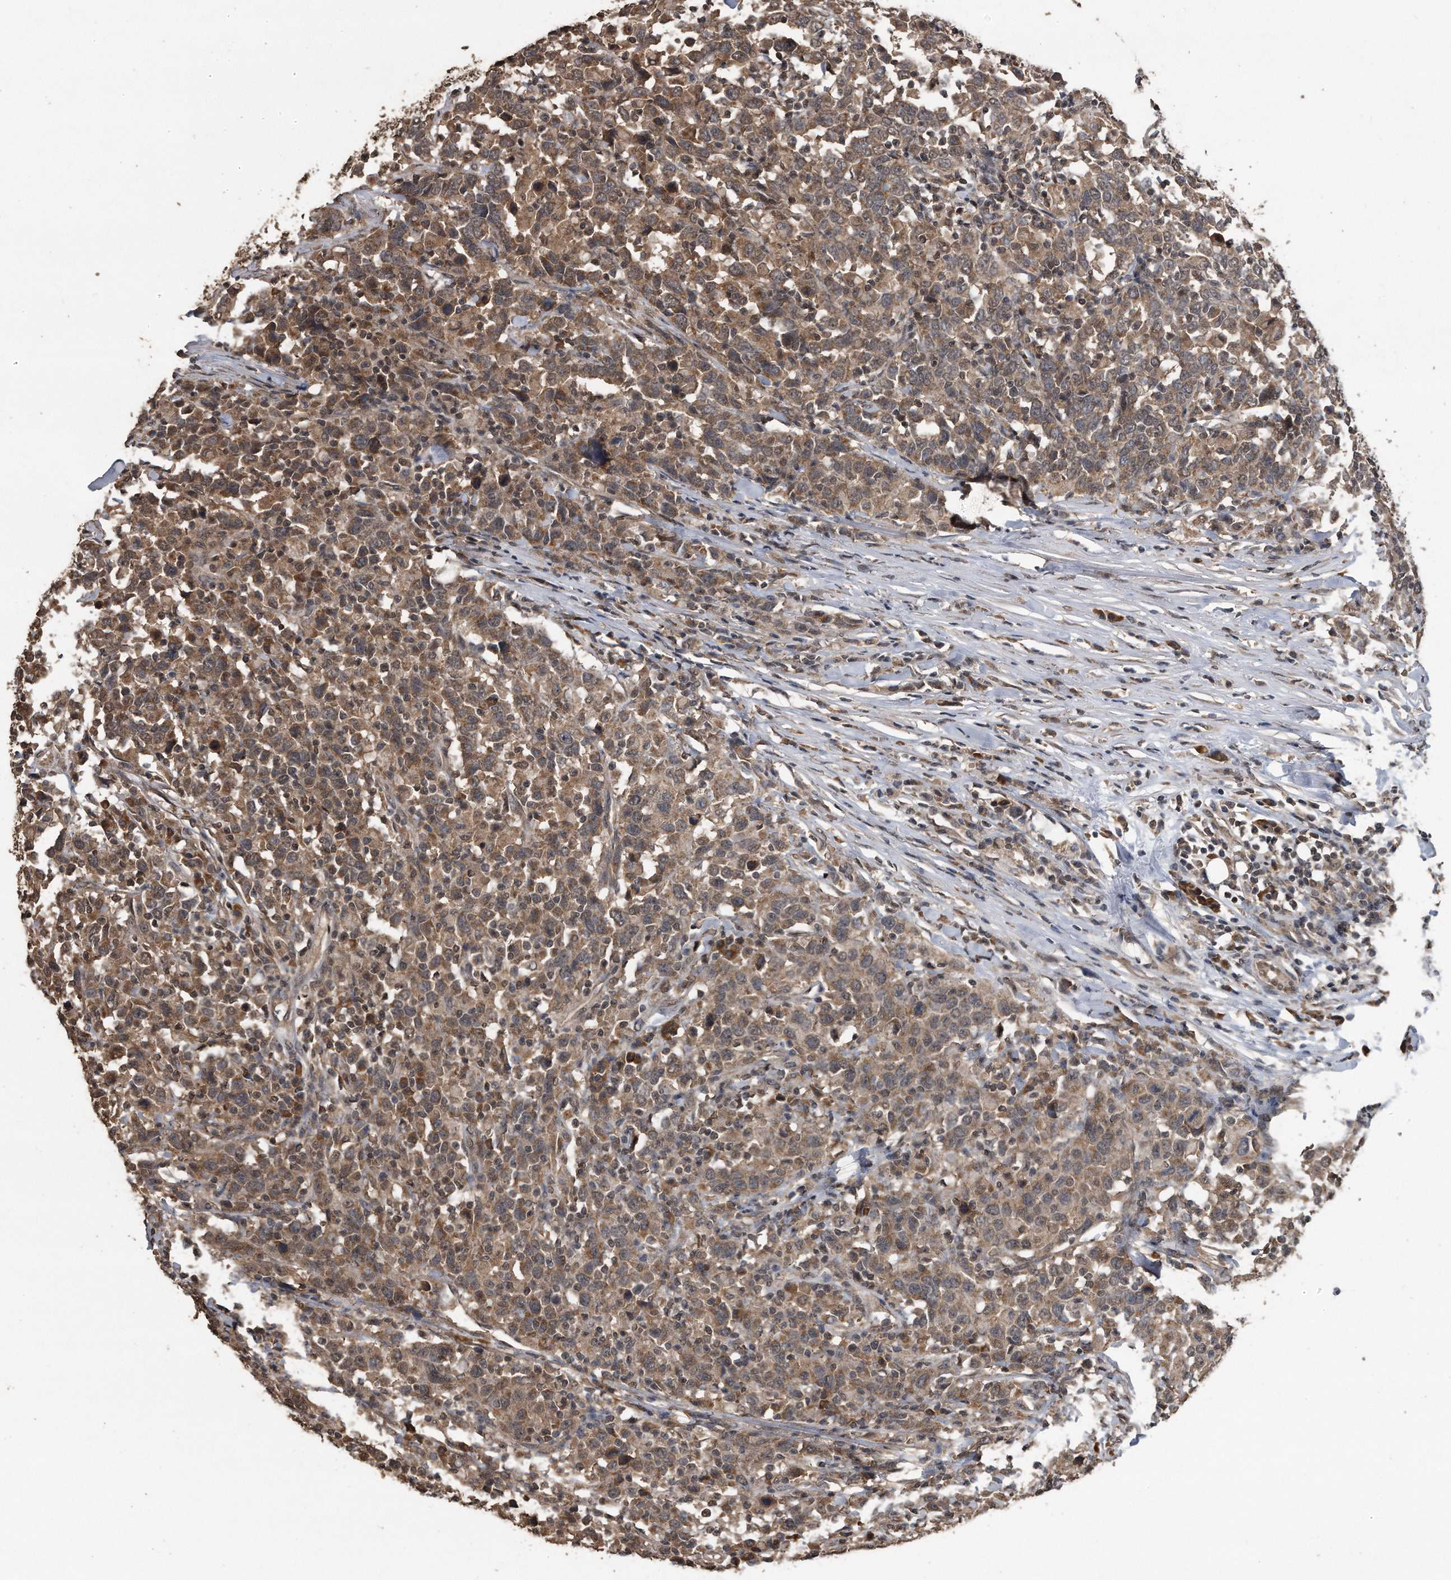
{"staining": {"intensity": "moderate", "quantity": ">75%", "location": "cytoplasmic/membranous"}, "tissue": "urothelial cancer", "cell_type": "Tumor cells", "image_type": "cancer", "snomed": [{"axis": "morphology", "description": "Urothelial carcinoma, High grade"}, {"axis": "topography", "description": "Urinary bladder"}], "caption": "Urothelial cancer tissue reveals moderate cytoplasmic/membranous positivity in approximately >75% of tumor cells", "gene": "CRYZL1", "patient": {"sex": "male", "age": 61}}